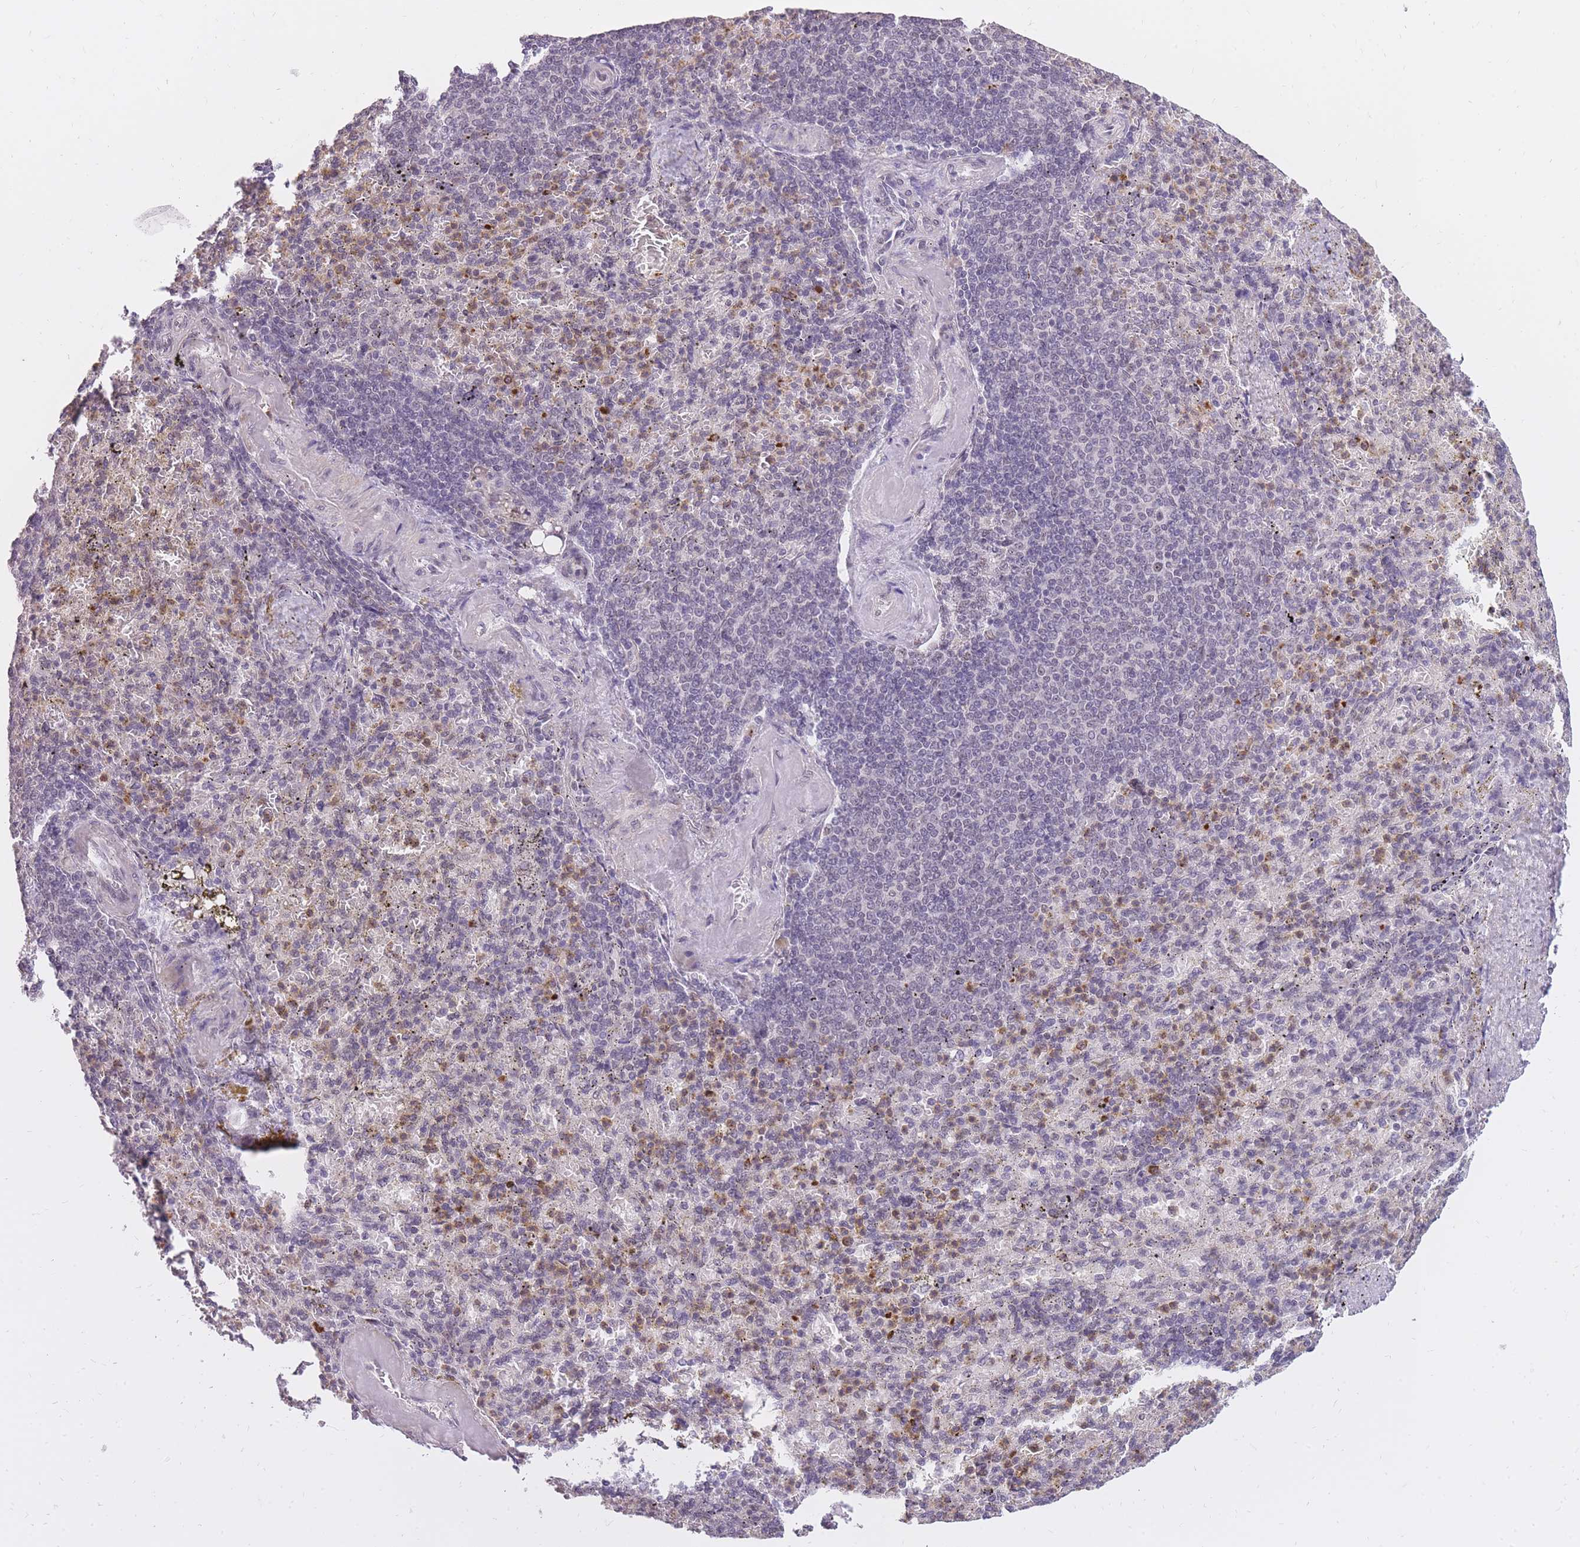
{"staining": {"intensity": "moderate", "quantity": "<25%", "location": "cytoplasmic/membranous,nuclear"}, "tissue": "spleen", "cell_type": "Cells in red pulp", "image_type": "normal", "snomed": [{"axis": "morphology", "description": "Normal tissue, NOS"}, {"axis": "topography", "description": "Spleen"}], "caption": "Immunohistochemical staining of benign human spleen reveals low levels of moderate cytoplasmic/membranous,nuclear expression in approximately <25% of cells in red pulp. The staining was performed using DAB, with brown indicating positive protein expression. Nuclei are stained blue with hematoxylin.", "gene": "TIGD1", "patient": {"sex": "female", "age": 74}}